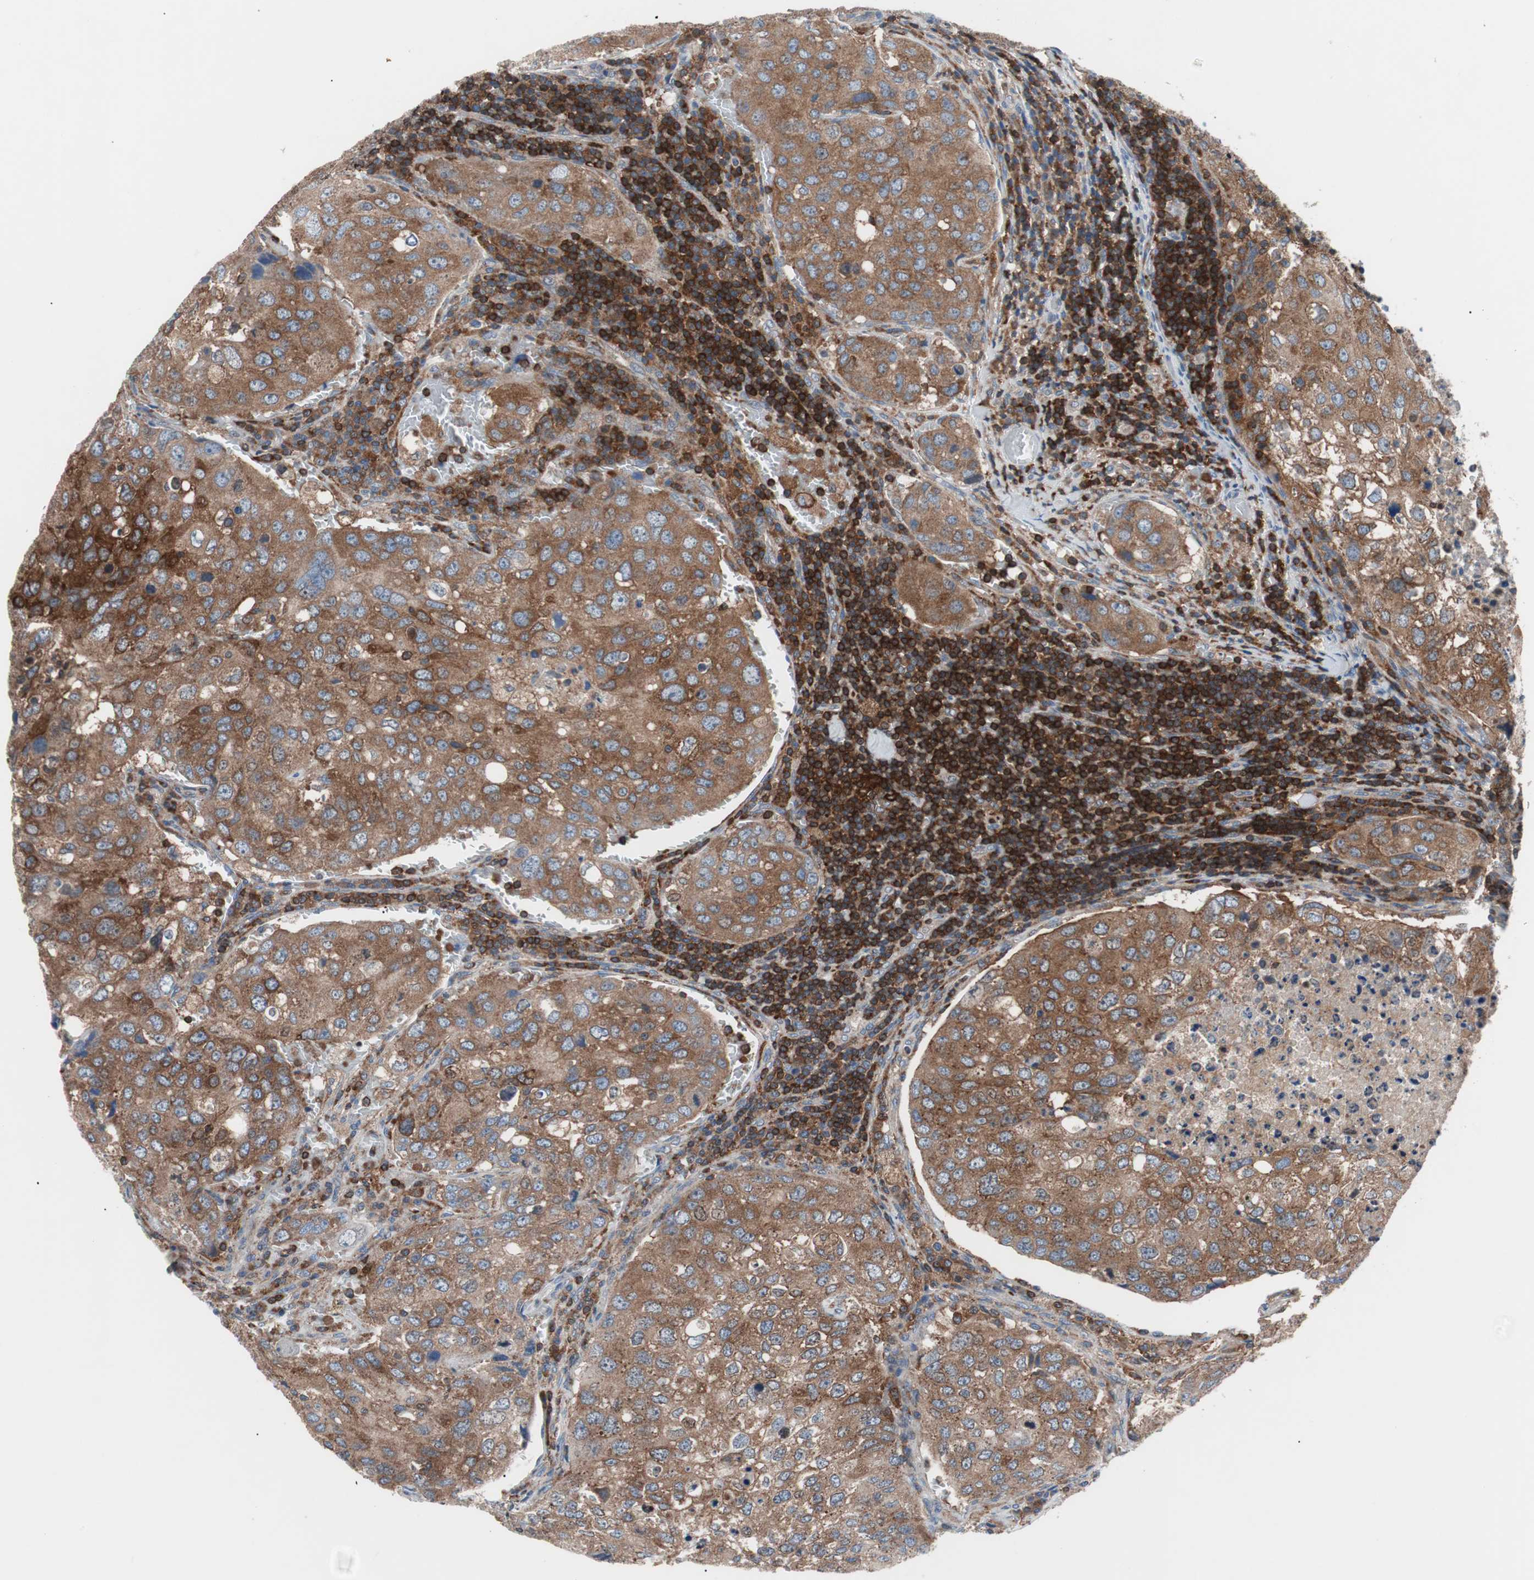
{"staining": {"intensity": "moderate", "quantity": ">75%", "location": "cytoplasmic/membranous"}, "tissue": "urothelial cancer", "cell_type": "Tumor cells", "image_type": "cancer", "snomed": [{"axis": "morphology", "description": "Urothelial carcinoma, High grade"}, {"axis": "topography", "description": "Lymph node"}, {"axis": "topography", "description": "Urinary bladder"}], "caption": "A brown stain highlights moderate cytoplasmic/membranous positivity of a protein in urothelial cancer tumor cells.", "gene": "PIK3R1", "patient": {"sex": "male", "age": 51}}